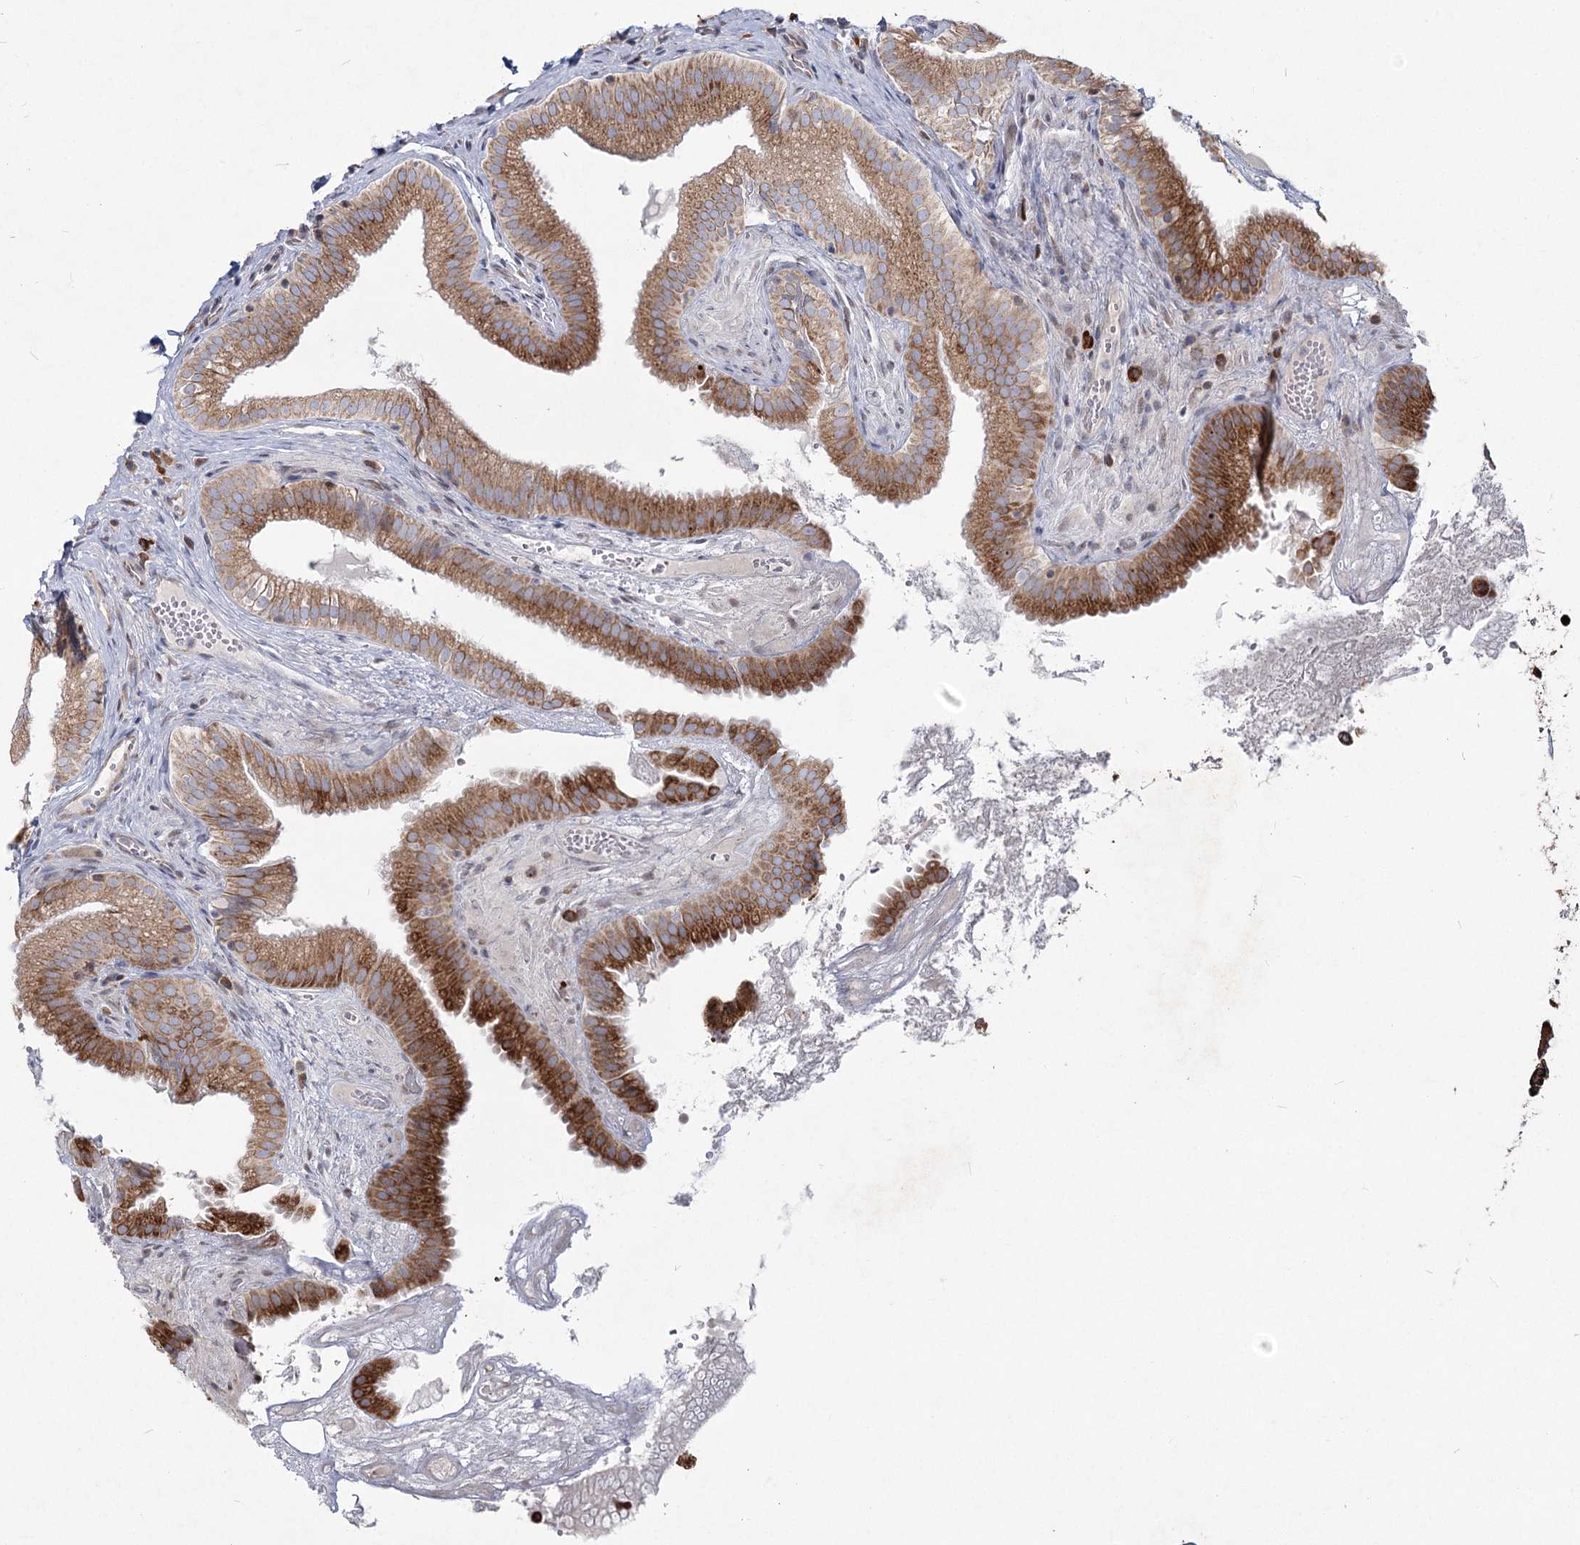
{"staining": {"intensity": "moderate", "quantity": ">75%", "location": "cytoplasmic/membranous"}, "tissue": "gallbladder", "cell_type": "Glandular cells", "image_type": "normal", "snomed": [{"axis": "morphology", "description": "Normal tissue, NOS"}, {"axis": "topography", "description": "Gallbladder"}], "caption": "Glandular cells reveal moderate cytoplasmic/membranous expression in approximately >75% of cells in normal gallbladder. (Stains: DAB (3,3'-diaminobenzidine) in brown, nuclei in blue, Microscopy: brightfield microscopy at high magnification).", "gene": "NHLRC2", "patient": {"sex": "female", "age": 30}}